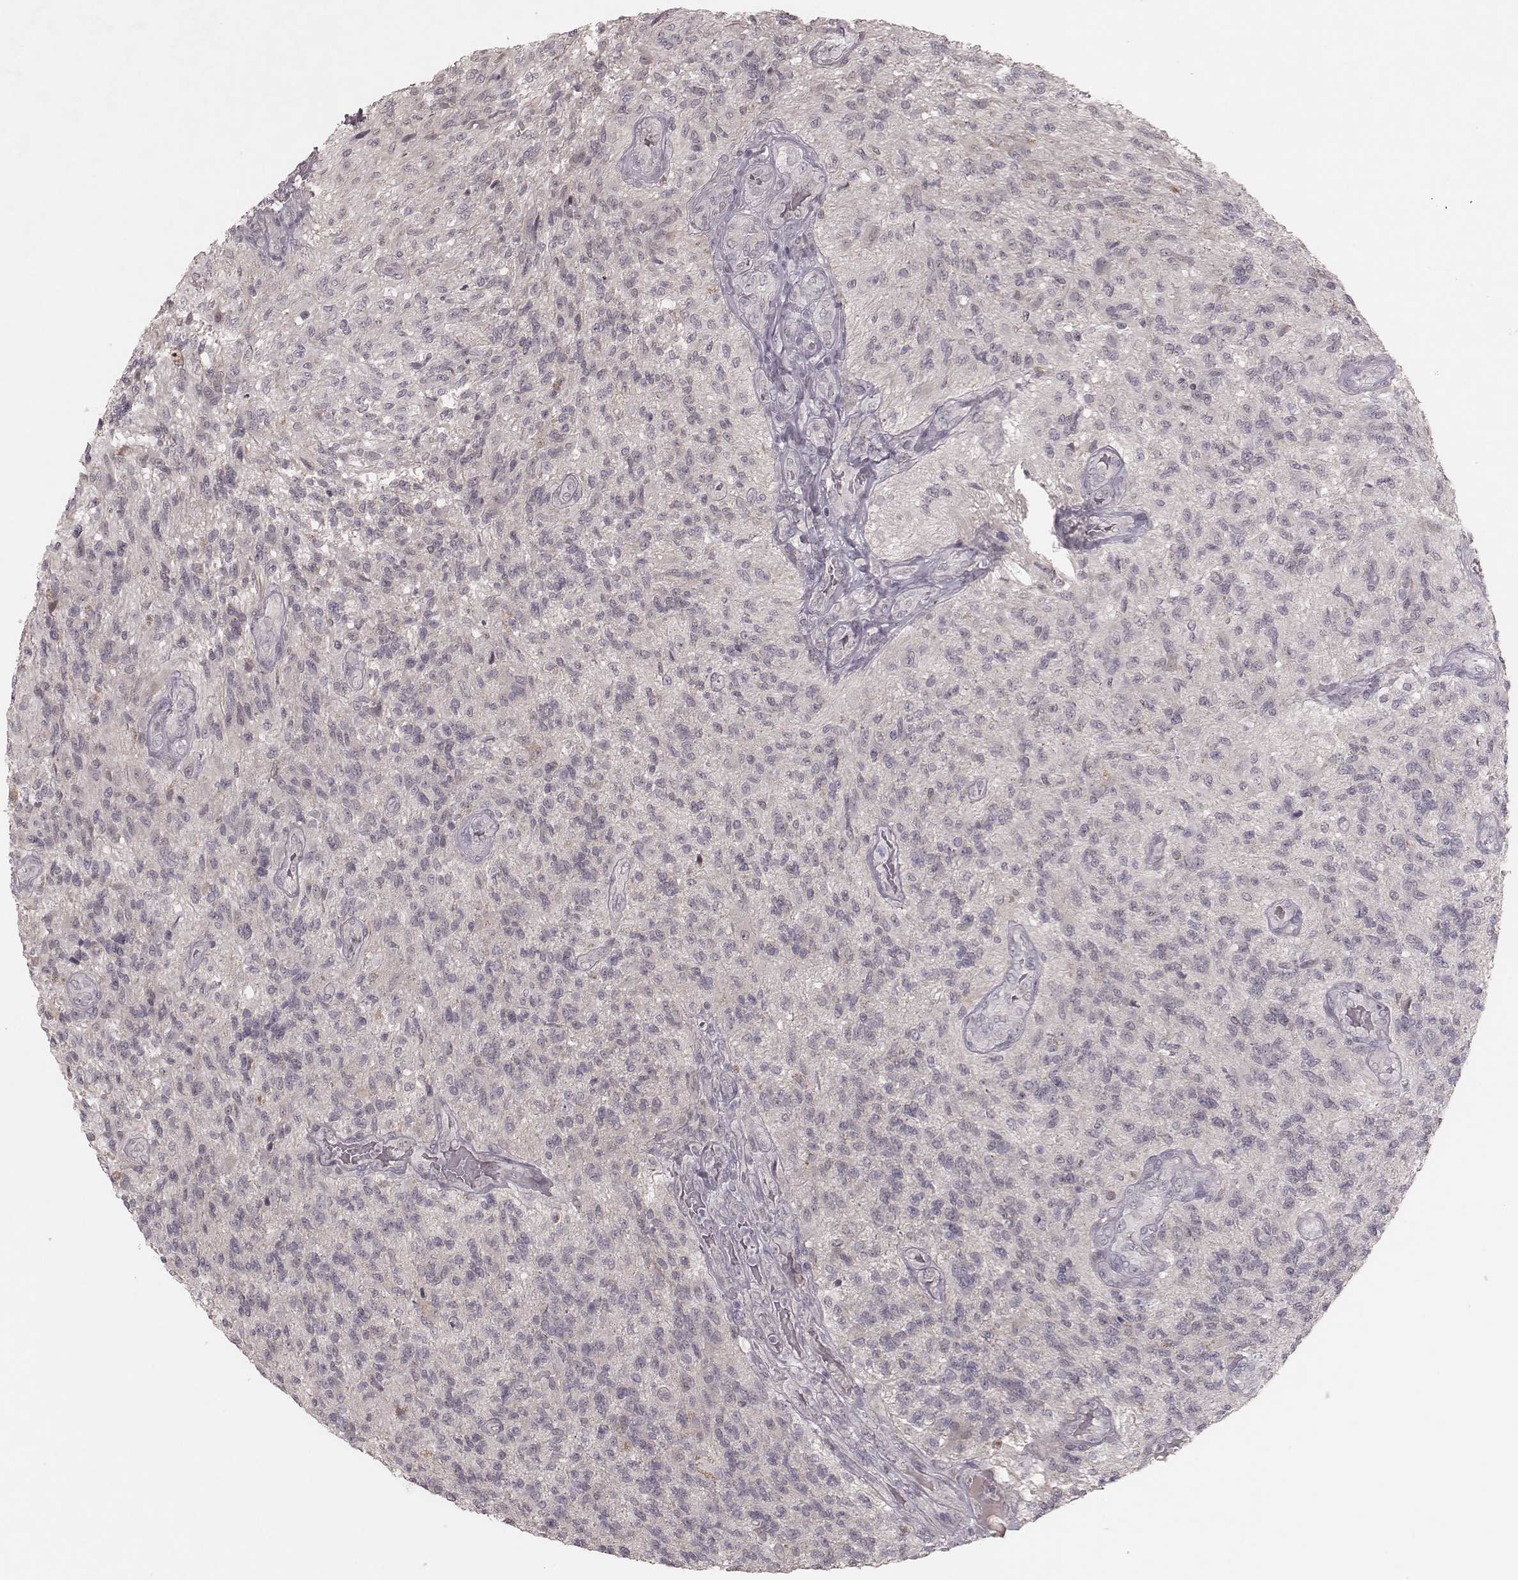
{"staining": {"intensity": "negative", "quantity": "none", "location": "none"}, "tissue": "glioma", "cell_type": "Tumor cells", "image_type": "cancer", "snomed": [{"axis": "morphology", "description": "Glioma, malignant, High grade"}, {"axis": "topography", "description": "Brain"}], "caption": "Protein analysis of glioma exhibits no significant staining in tumor cells.", "gene": "FAM13B", "patient": {"sex": "male", "age": 56}}